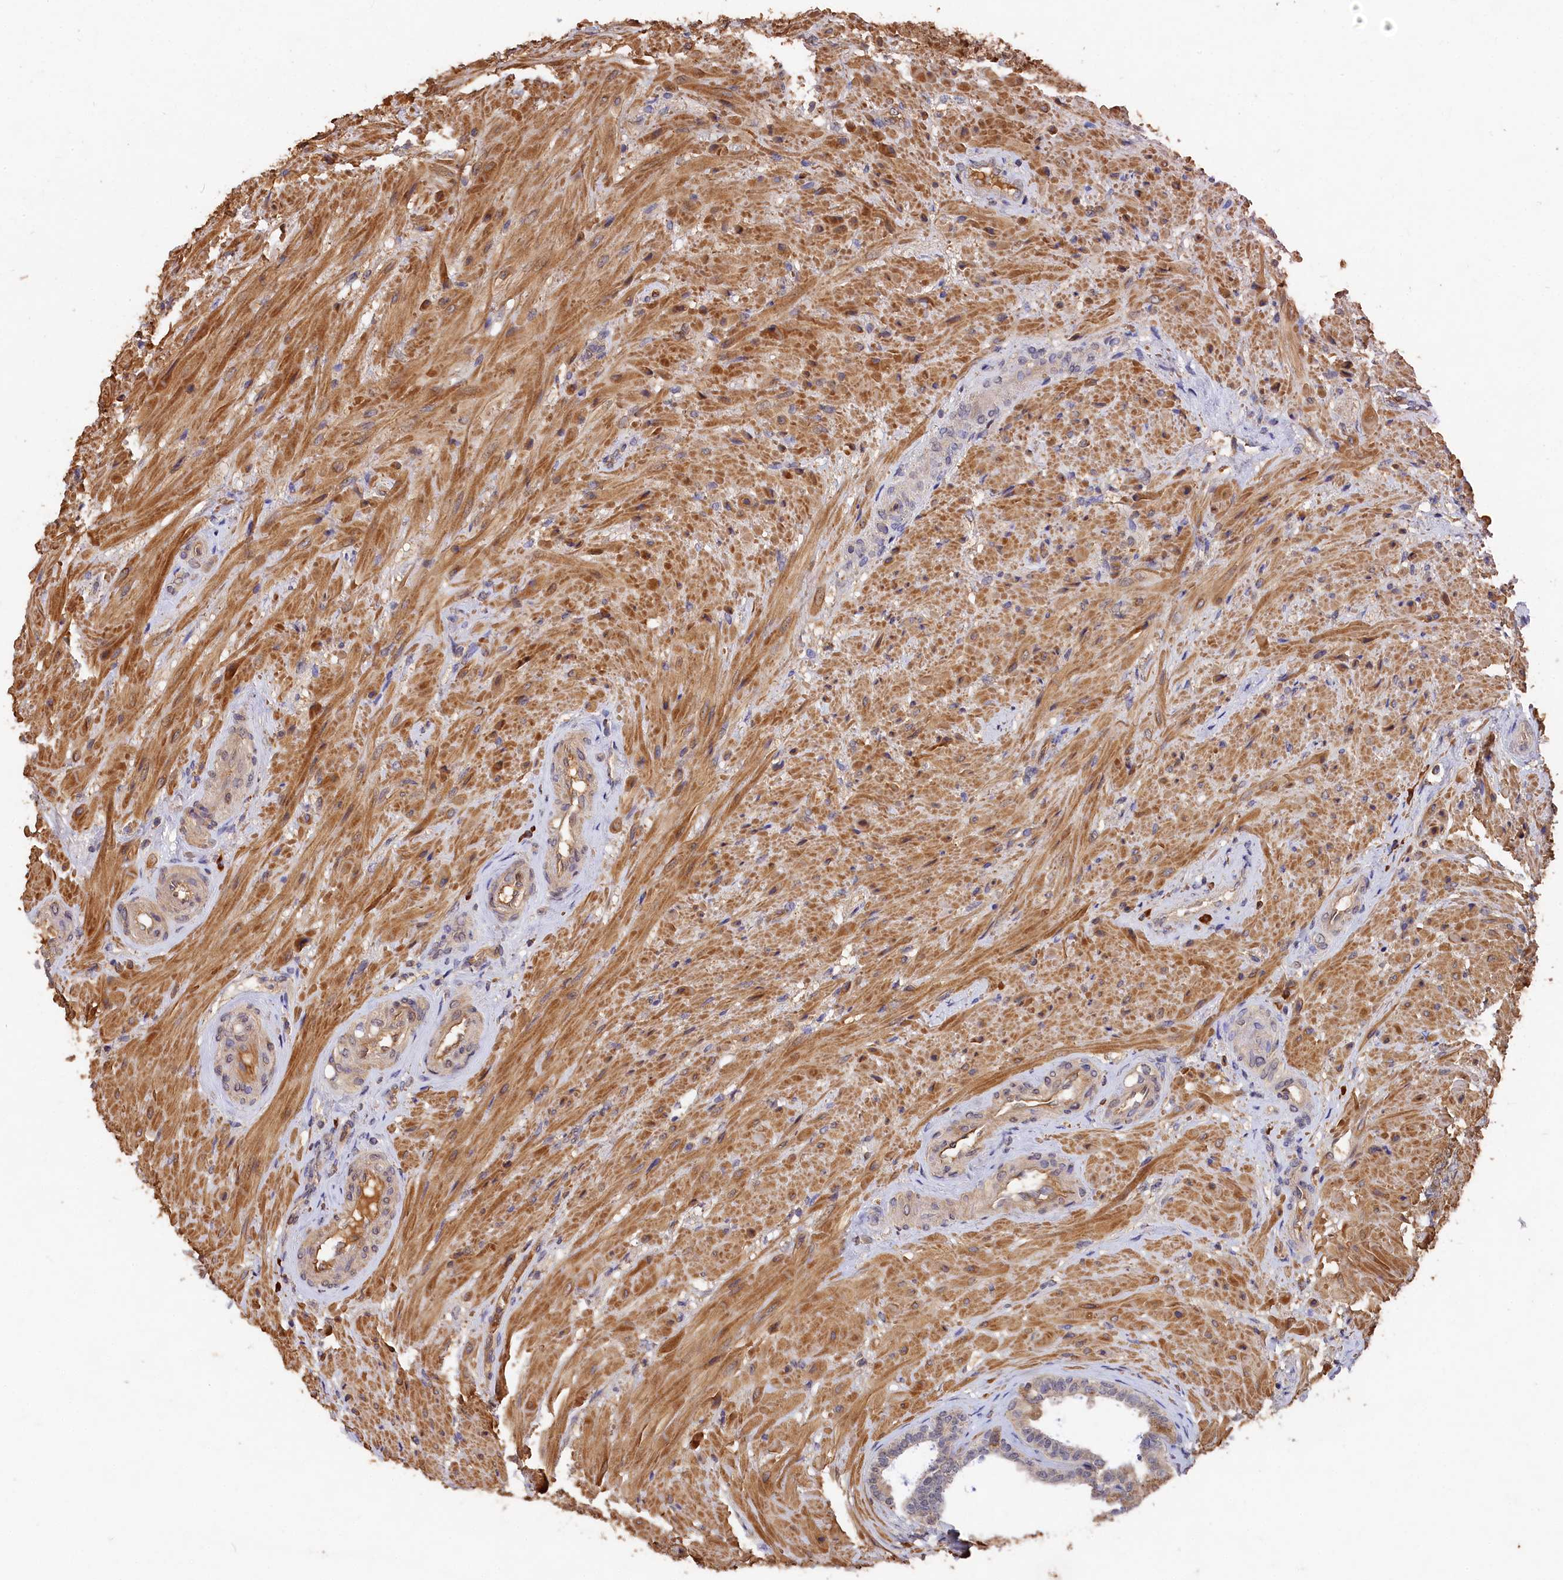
{"staining": {"intensity": "moderate", "quantity": ">75%", "location": "cytoplasmic/membranous"}, "tissue": "seminal vesicle", "cell_type": "Glandular cells", "image_type": "normal", "snomed": [{"axis": "morphology", "description": "Normal tissue, NOS"}, {"axis": "topography", "description": "Seminal veicle"}, {"axis": "topography", "description": "Peripheral nerve tissue"}], "caption": "The immunohistochemical stain highlights moderate cytoplasmic/membranous staining in glandular cells of normal seminal vesicle. (IHC, brightfield microscopy, high magnification).", "gene": "DHRS11", "patient": {"sex": "male", "age": 63}}